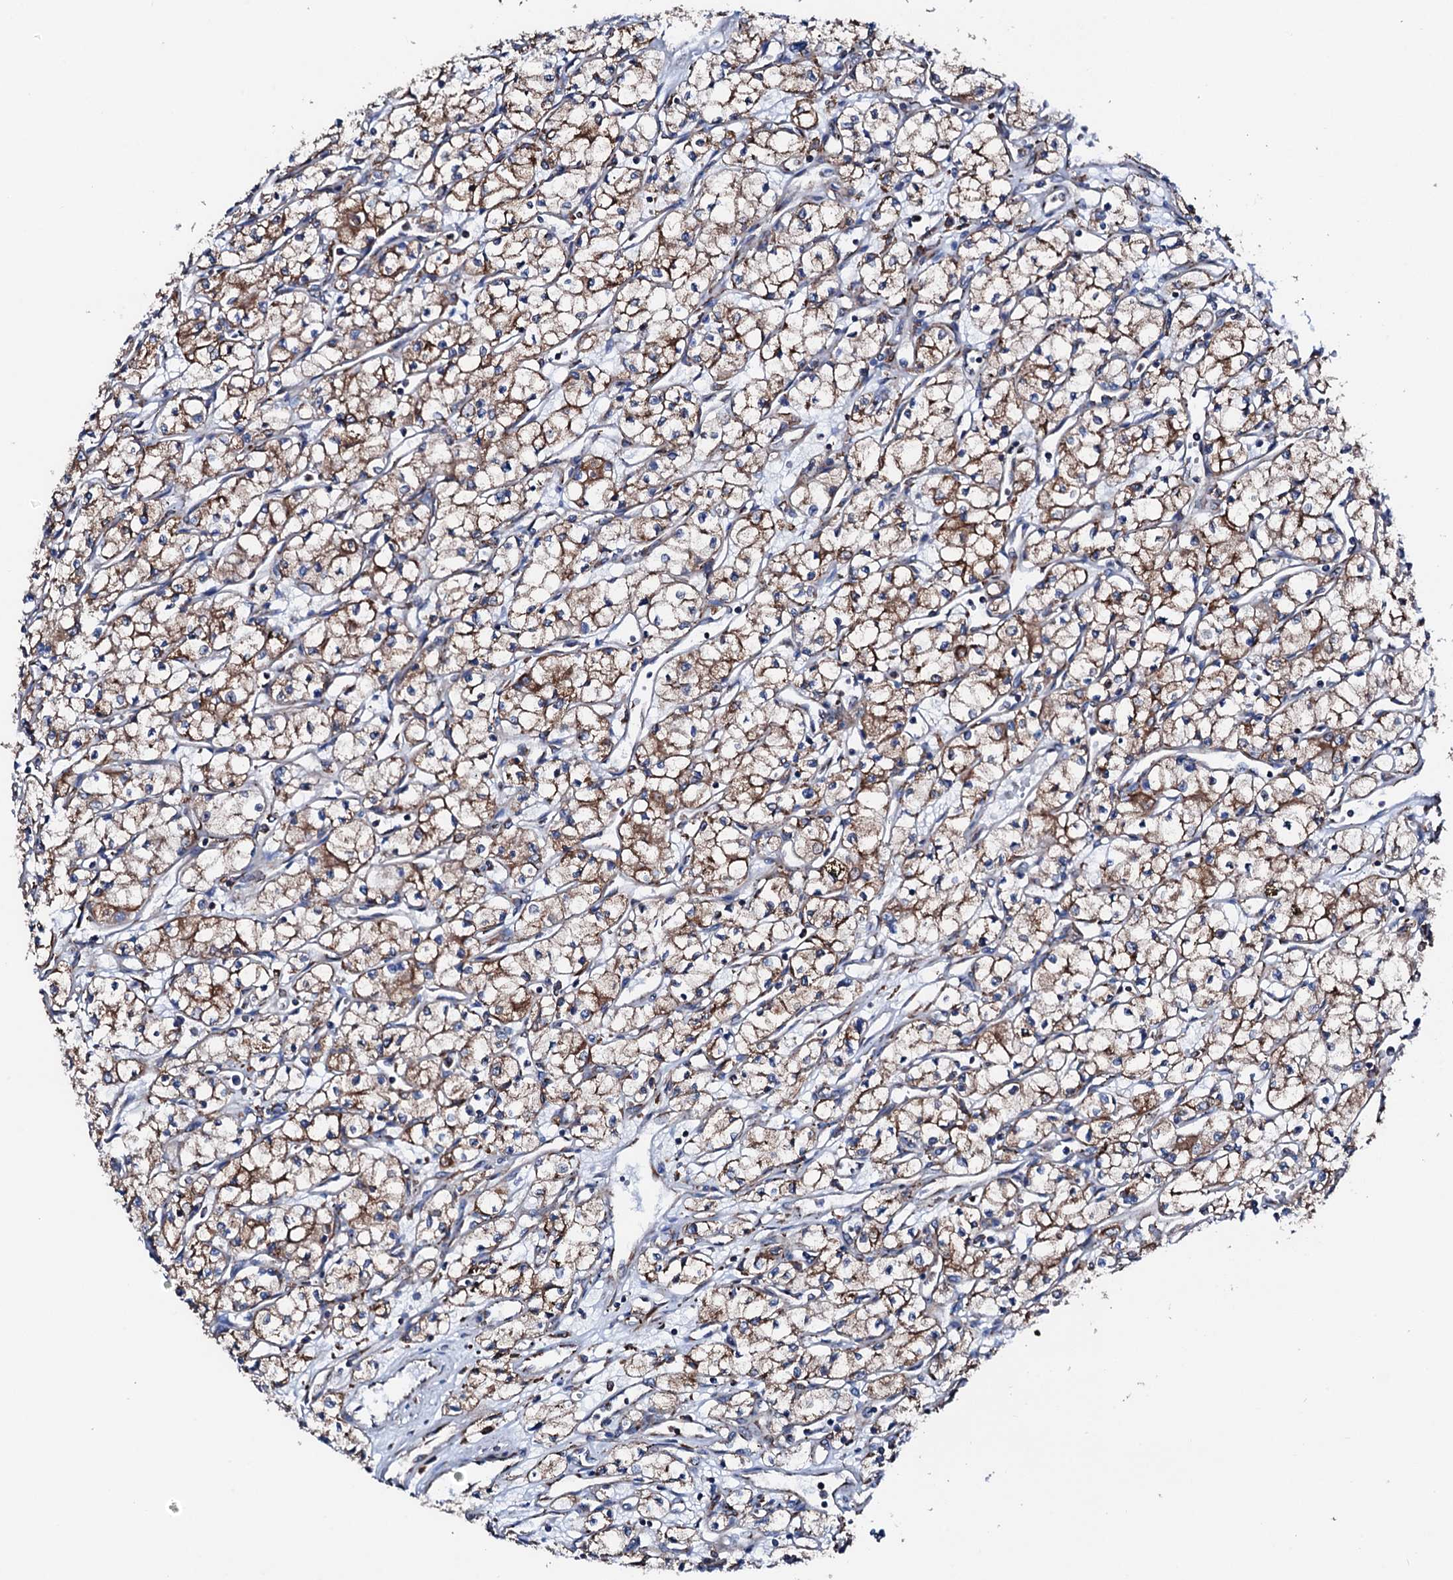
{"staining": {"intensity": "moderate", "quantity": ">75%", "location": "cytoplasmic/membranous"}, "tissue": "renal cancer", "cell_type": "Tumor cells", "image_type": "cancer", "snomed": [{"axis": "morphology", "description": "Adenocarcinoma, NOS"}, {"axis": "topography", "description": "Kidney"}], "caption": "Immunohistochemical staining of human renal cancer reveals moderate cytoplasmic/membranous protein staining in approximately >75% of tumor cells. (DAB = brown stain, brightfield microscopy at high magnification).", "gene": "AMDHD1", "patient": {"sex": "male", "age": 59}}